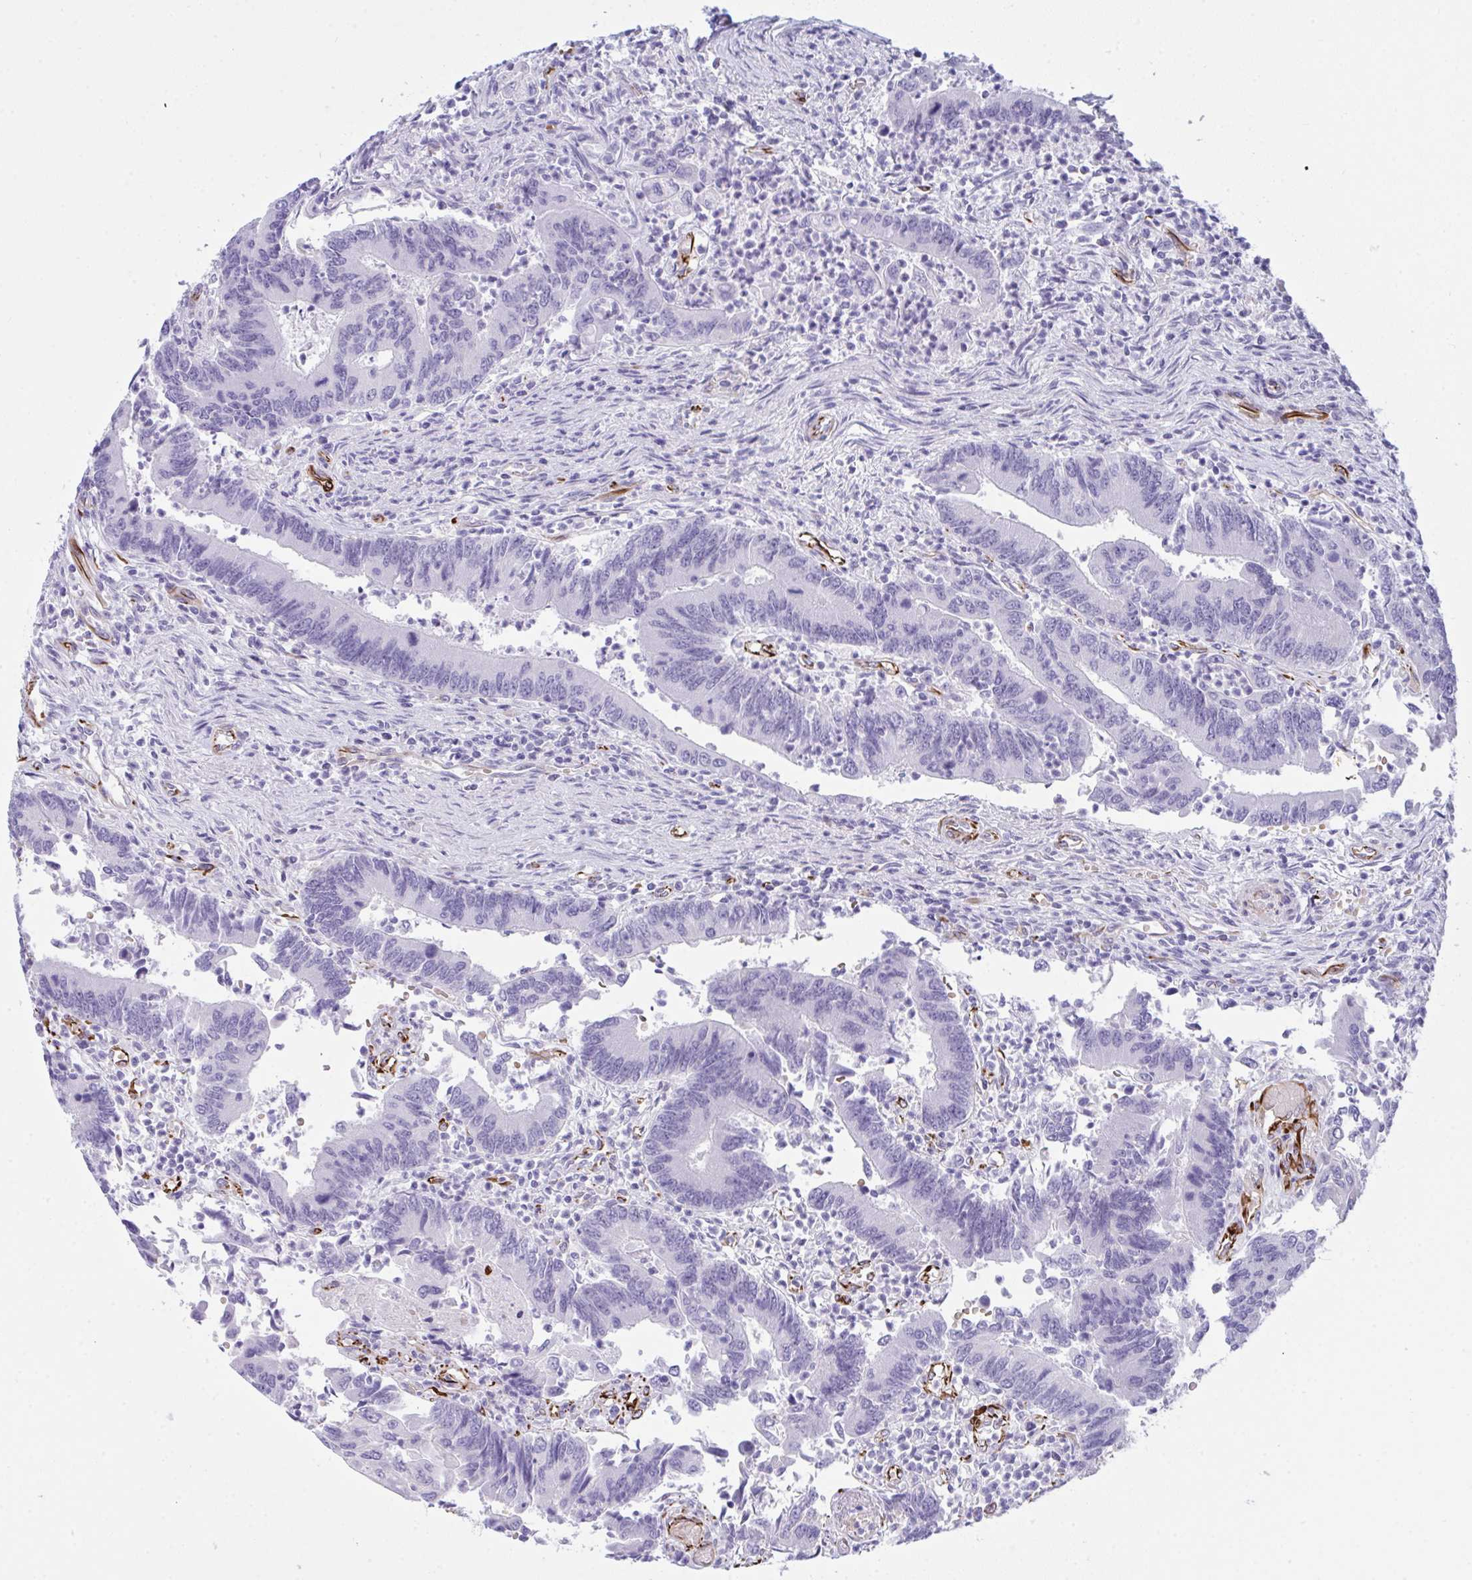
{"staining": {"intensity": "negative", "quantity": "none", "location": "none"}, "tissue": "colorectal cancer", "cell_type": "Tumor cells", "image_type": "cancer", "snomed": [{"axis": "morphology", "description": "Adenocarcinoma, NOS"}, {"axis": "topography", "description": "Colon"}], "caption": "There is no significant expression in tumor cells of colorectal adenocarcinoma.", "gene": "SLC35B1", "patient": {"sex": "female", "age": 67}}